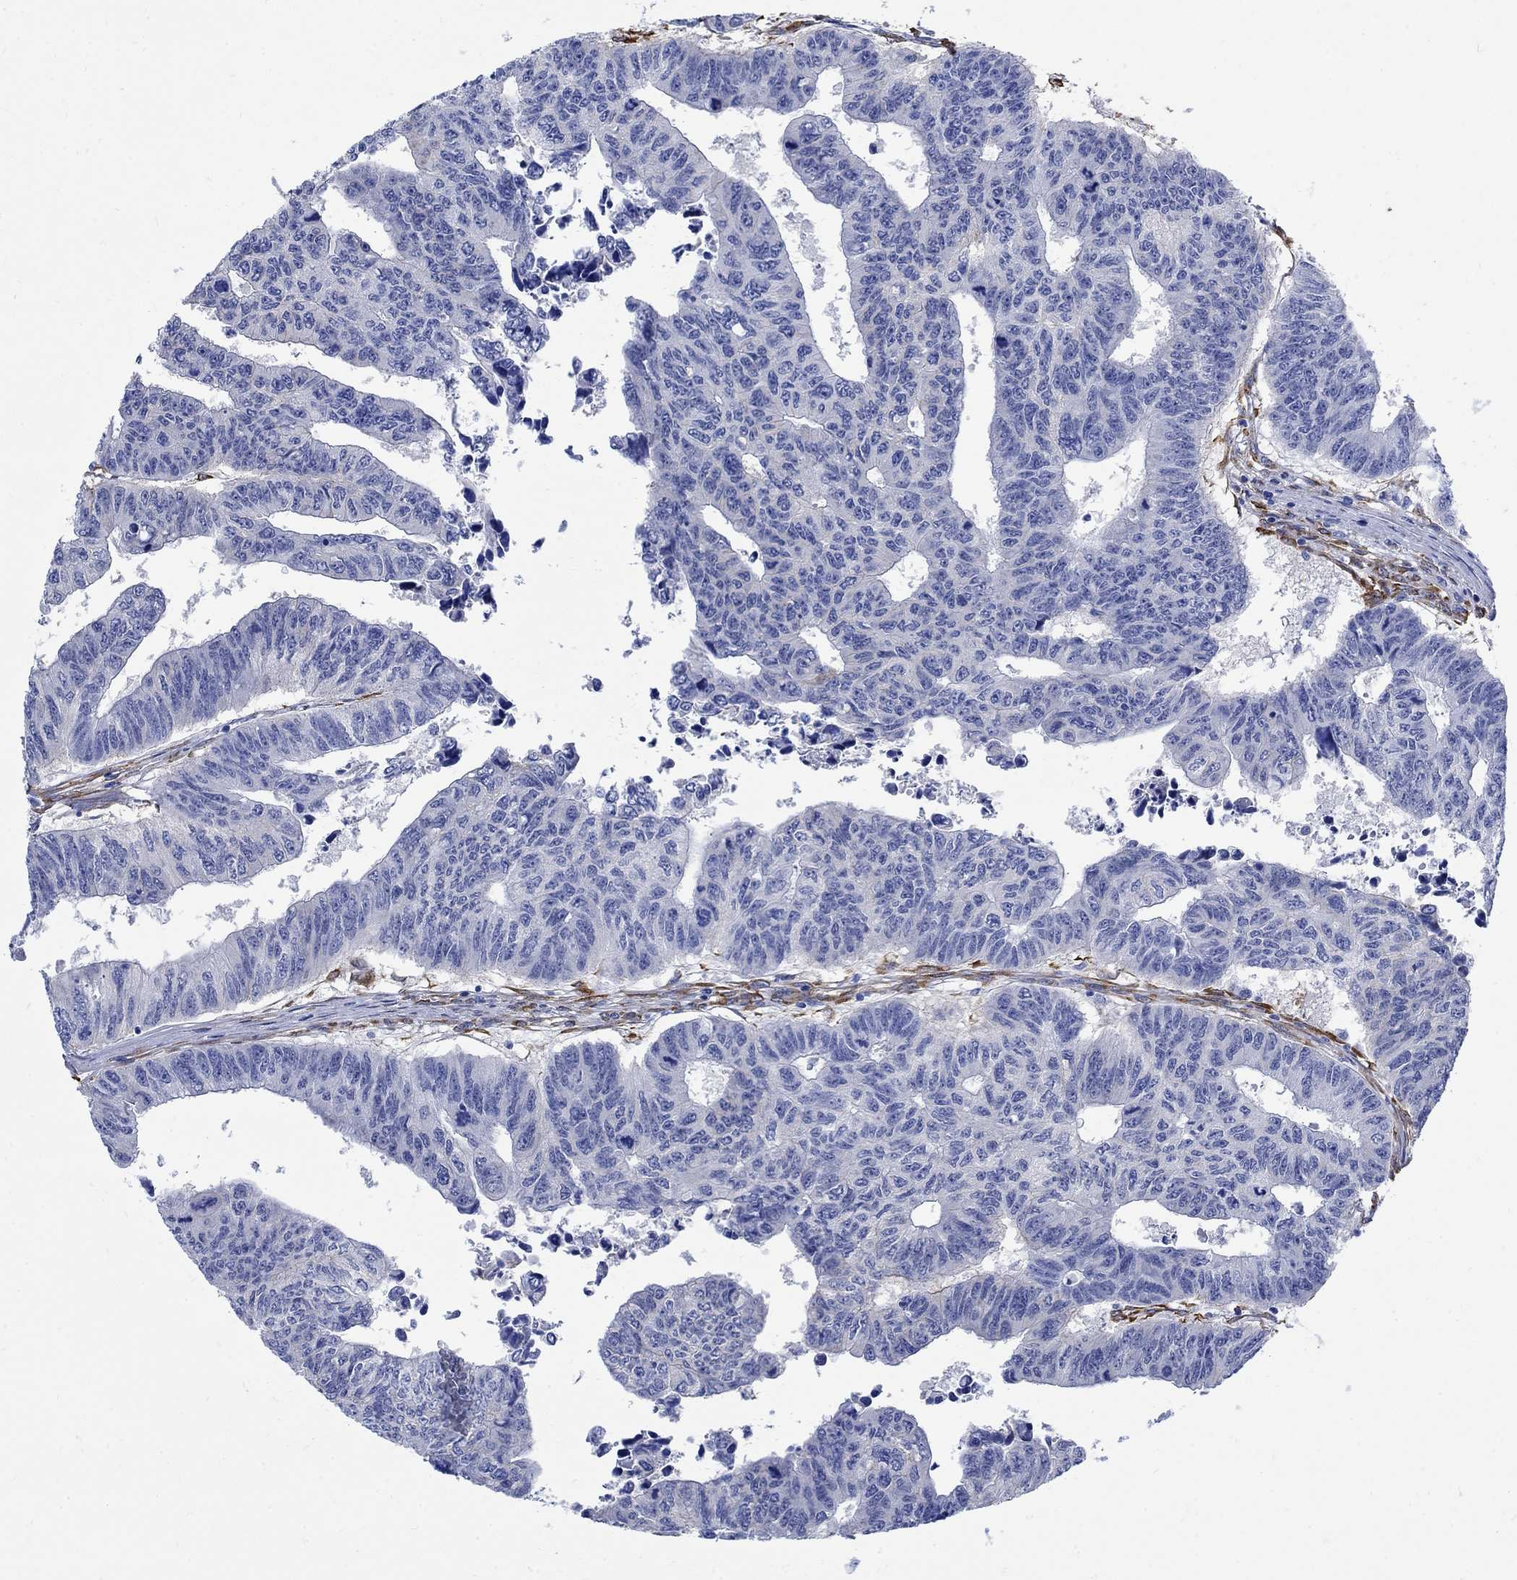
{"staining": {"intensity": "negative", "quantity": "none", "location": "none"}, "tissue": "colorectal cancer", "cell_type": "Tumor cells", "image_type": "cancer", "snomed": [{"axis": "morphology", "description": "Adenocarcinoma, NOS"}, {"axis": "topography", "description": "Rectum"}], "caption": "Colorectal cancer (adenocarcinoma) was stained to show a protein in brown. There is no significant positivity in tumor cells.", "gene": "TGM2", "patient": {"sex": "female", "age": 85}}